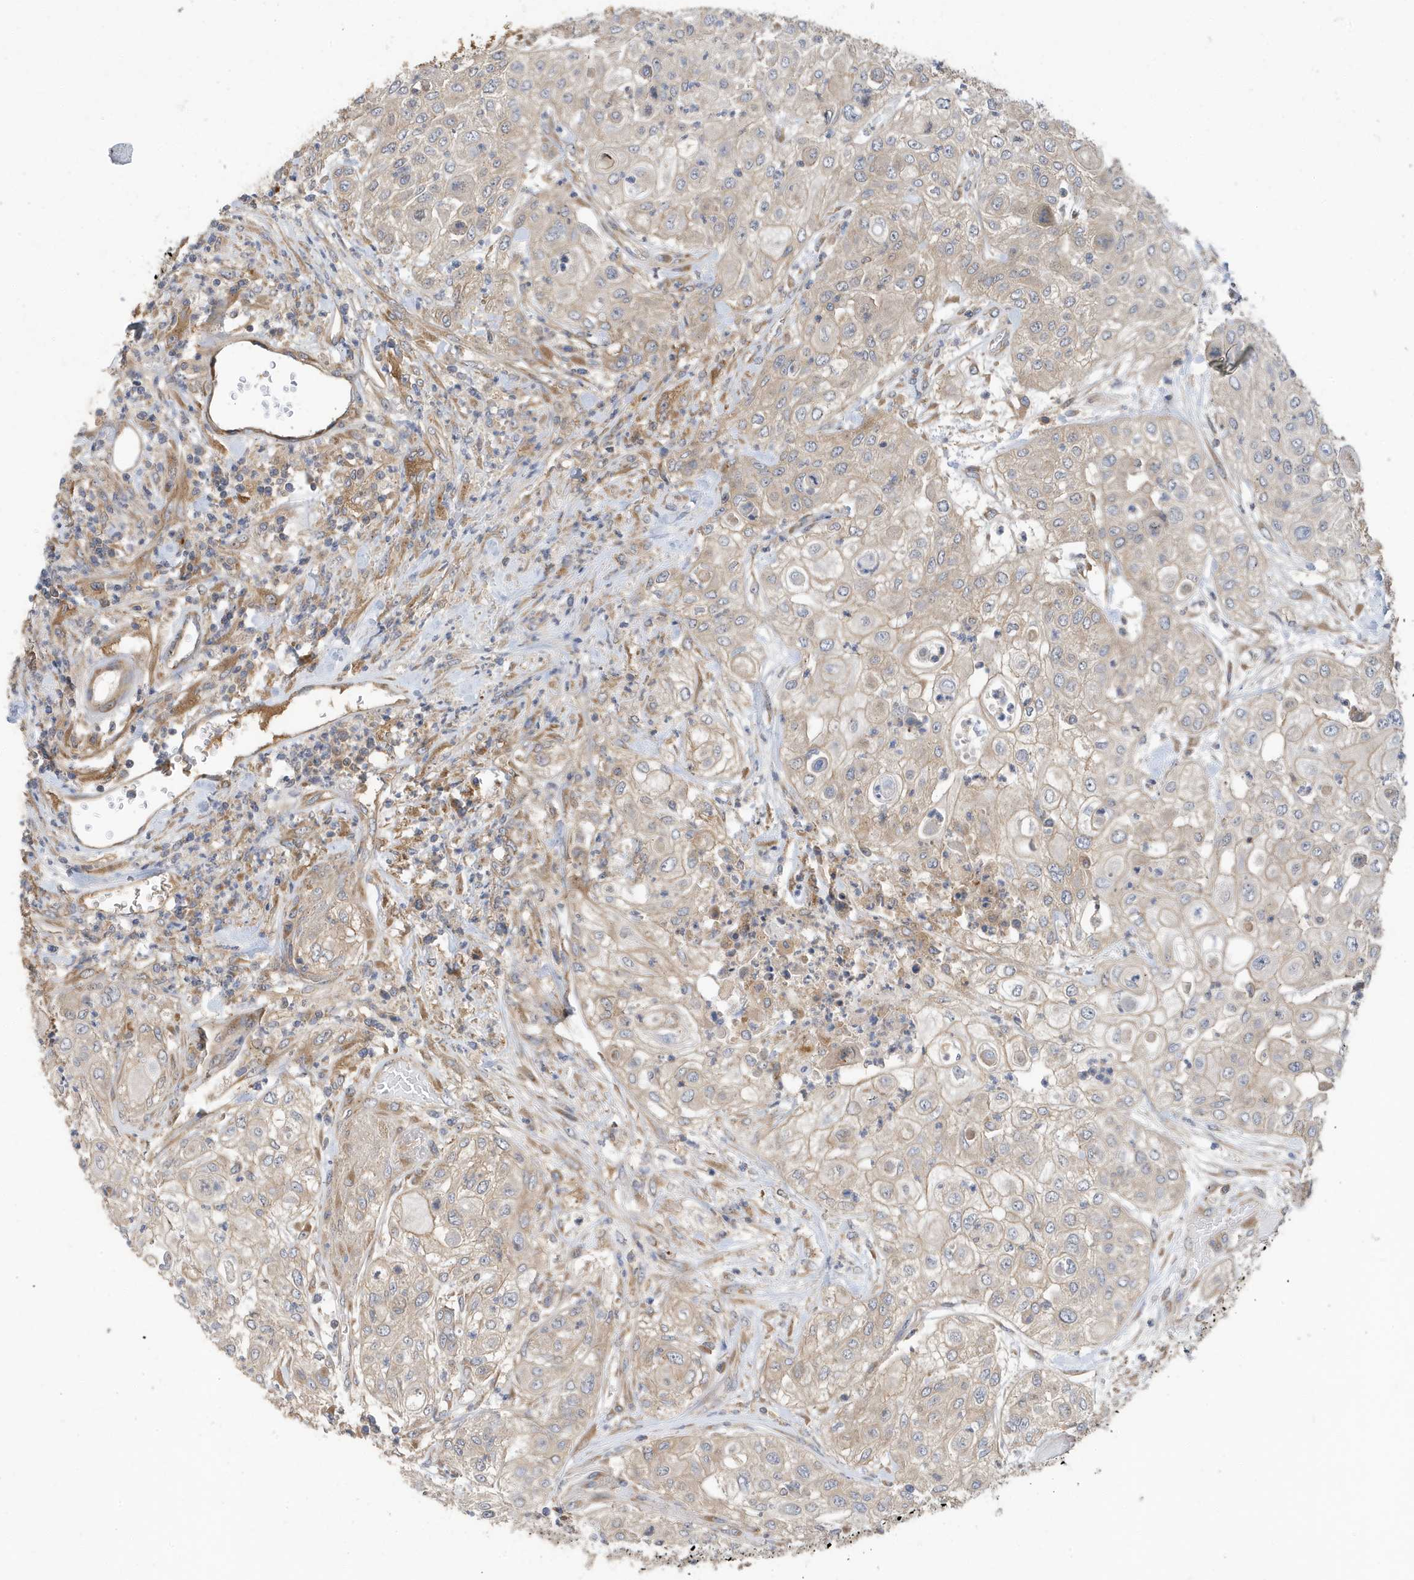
{"staining": {"intensity": "negative", "quantity": "none", "location": "none"}, "tissue": "urothelial cancer", "cell_type": "Tumor cells", "image_type": "cancer", "snomed": [{"axis": "morphology", "description": "Urothelial carcinoma, High grade"}, {"axis": "topography", "description": "Urinary bladder"}], "caption": "DAB immunohistochemical staining of urothelial carcinoma (high-grade) demonstrates no significant staining in tumor cells.", "gene": "LAPTM4A", "patient": {"sex": "female", "age": 79}}